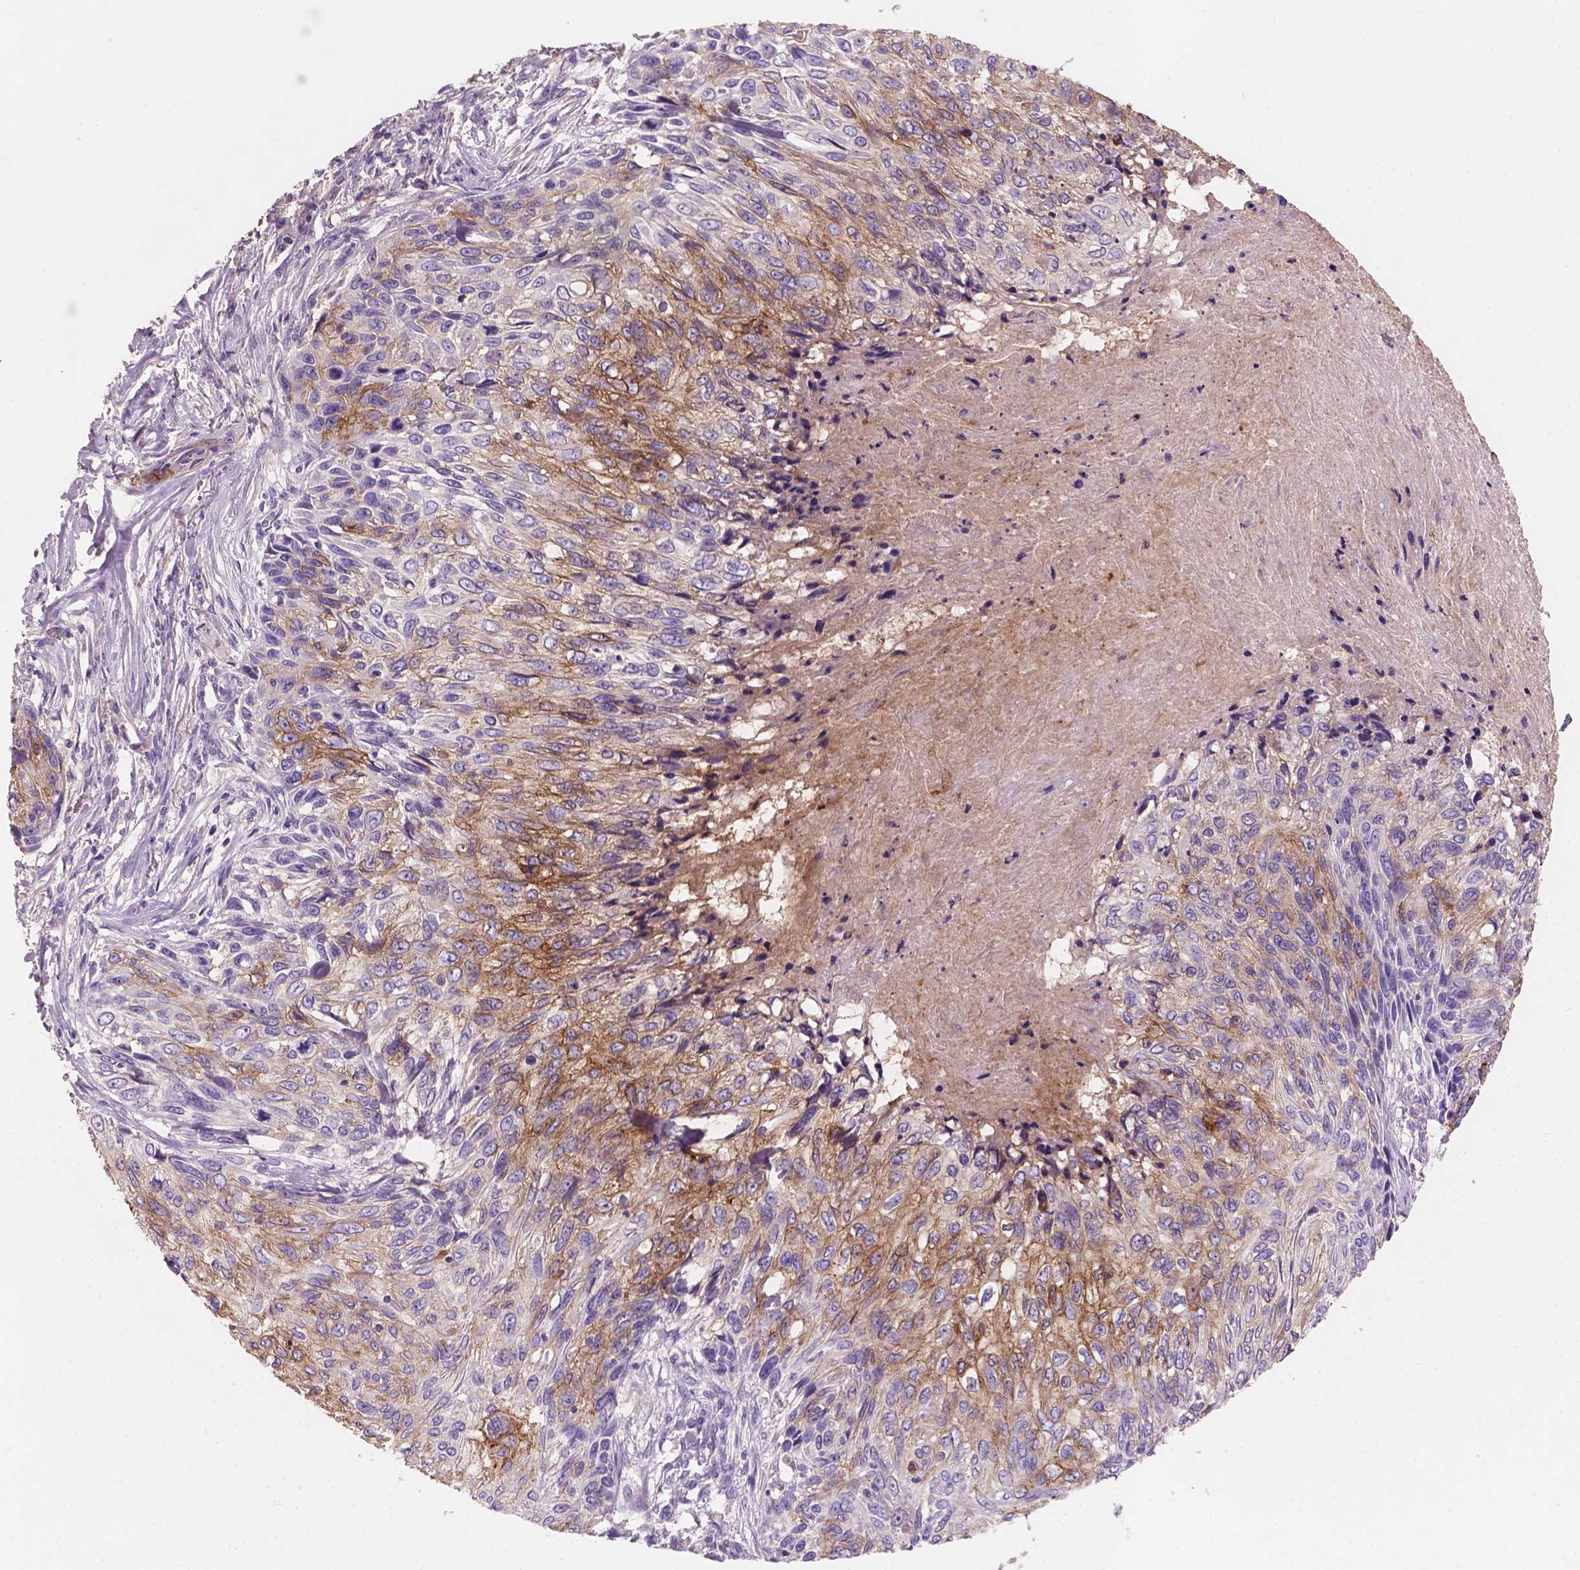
{"staining": {"intensity": "strong", "quantity": "25%-75%", "location": "cytoplasmic/membranous"}, "tissue": "skin cancer", "cell_type": "Tumor cells", "image_type": "cancer", "snomed": [{"axis": "morphology", "description": "Squamous cell carcinoma, NOS"}, {"axis": "topography", "description": "Skin"}], "caption": "Approximately 25%-75% of tumor cells in skin cancer (squamous cell carcinoma) exhibit strong cytoplasmic/membranous protein positivity as visualized by brown immunohistochemical staining.", "gene": "SBSN", "patient": {"sex": "male", "age": 92}}